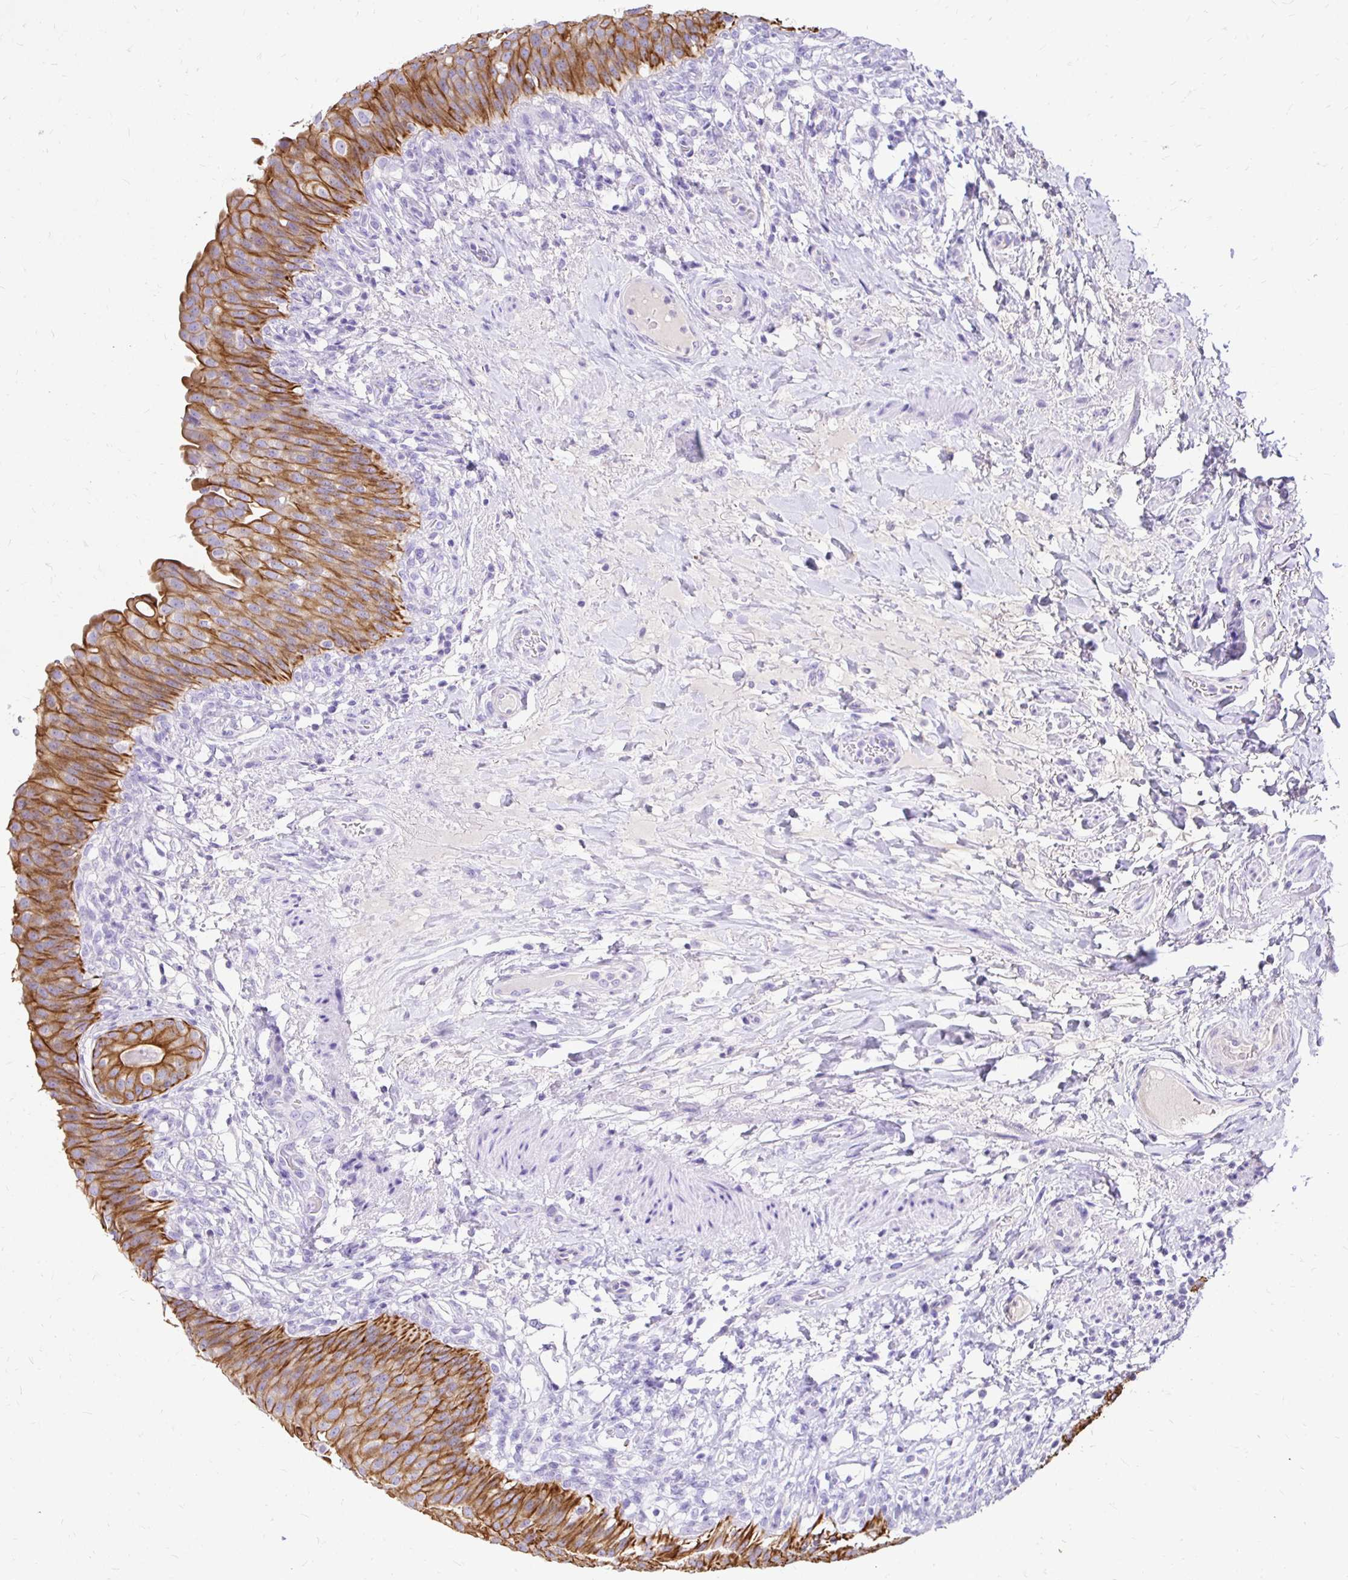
{"staining": {"intensity": "moderate", "quantity": ">75%", "location": "cytoplasmic/membranous"}, "tissue": "urinary bladder", "cell_type": "Urothelial cells", "image_type": "normal", "snomed": [{"axis": "morphology", "description": "Normal tissue, NOS"}, {"axis": "topography", "description": "Urinary bladder"}, {"axis": "topography", "description": "Peripheral nerve tissue"}], "caption": "An immunohistochemistry (IHC) histopathology image of benign tissue is shown. Protein staining in brown shows moderate cytoplasmic/membranous positivity in urinary bladder within urothelial cells.", "gene": "TAF1D", "patient": {"sex": "female", "age": 60}}